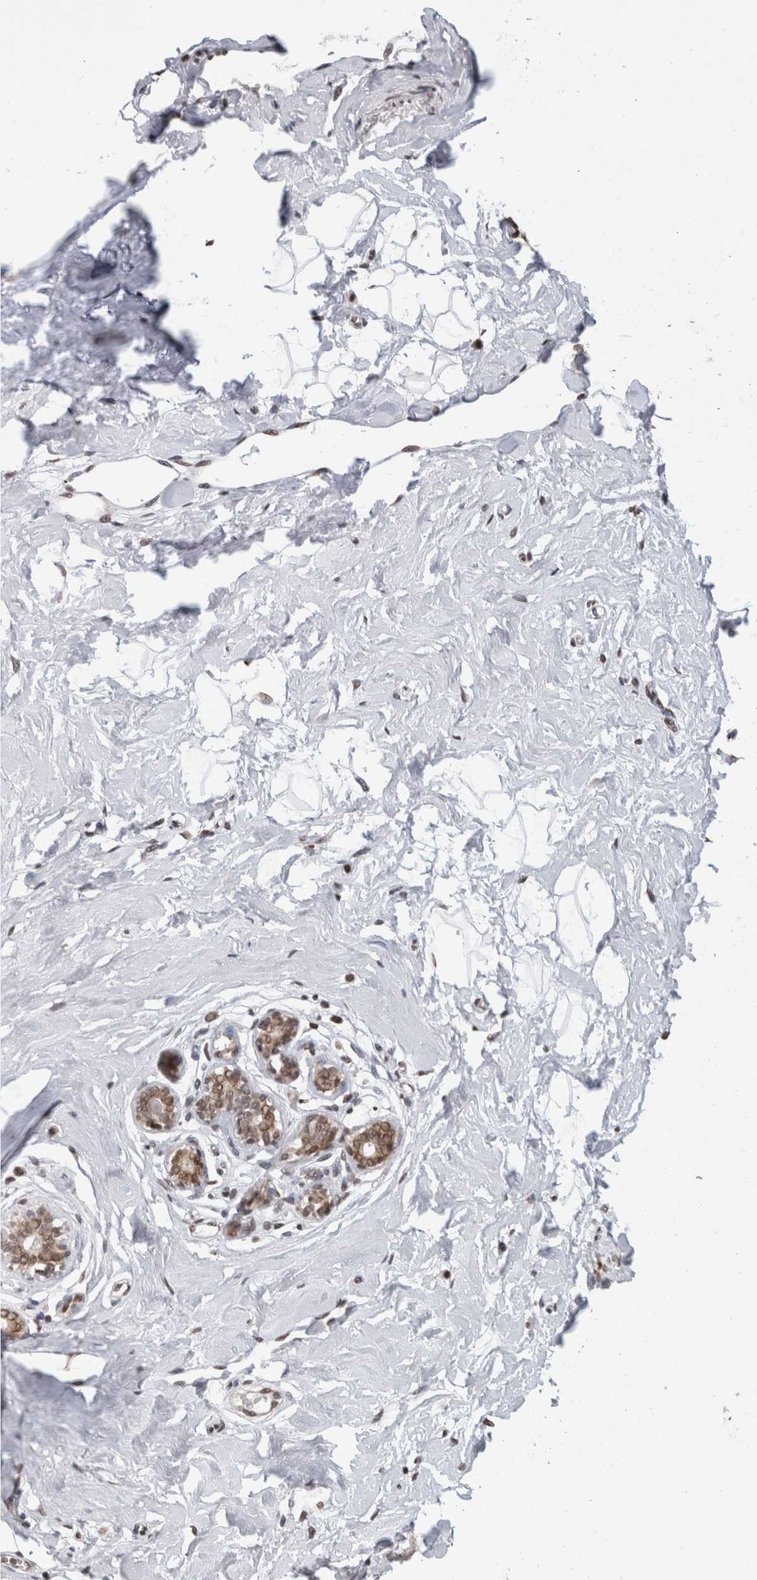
{"staining": {"intensity": "moderate", "quantity": ">75%", "location": "nuclear"}, "tissue": "breast", "cell_type": "Adipocytes", "image_type": "normal", "snomed": [{"axis": "morphology", "description": "Normal tissue, NOS"}, {"axis": "morphology", "description": "Adenoma, NOS"}, {"axis": "topography", "description": "Breast"}], "caption": "Breast stained for a protein (brown) reveals moderate nuclear positive positivity in about >75% of adipocytes.", "gene": "ZBTB11", "patient": {"sex": "female", "age": 23}}